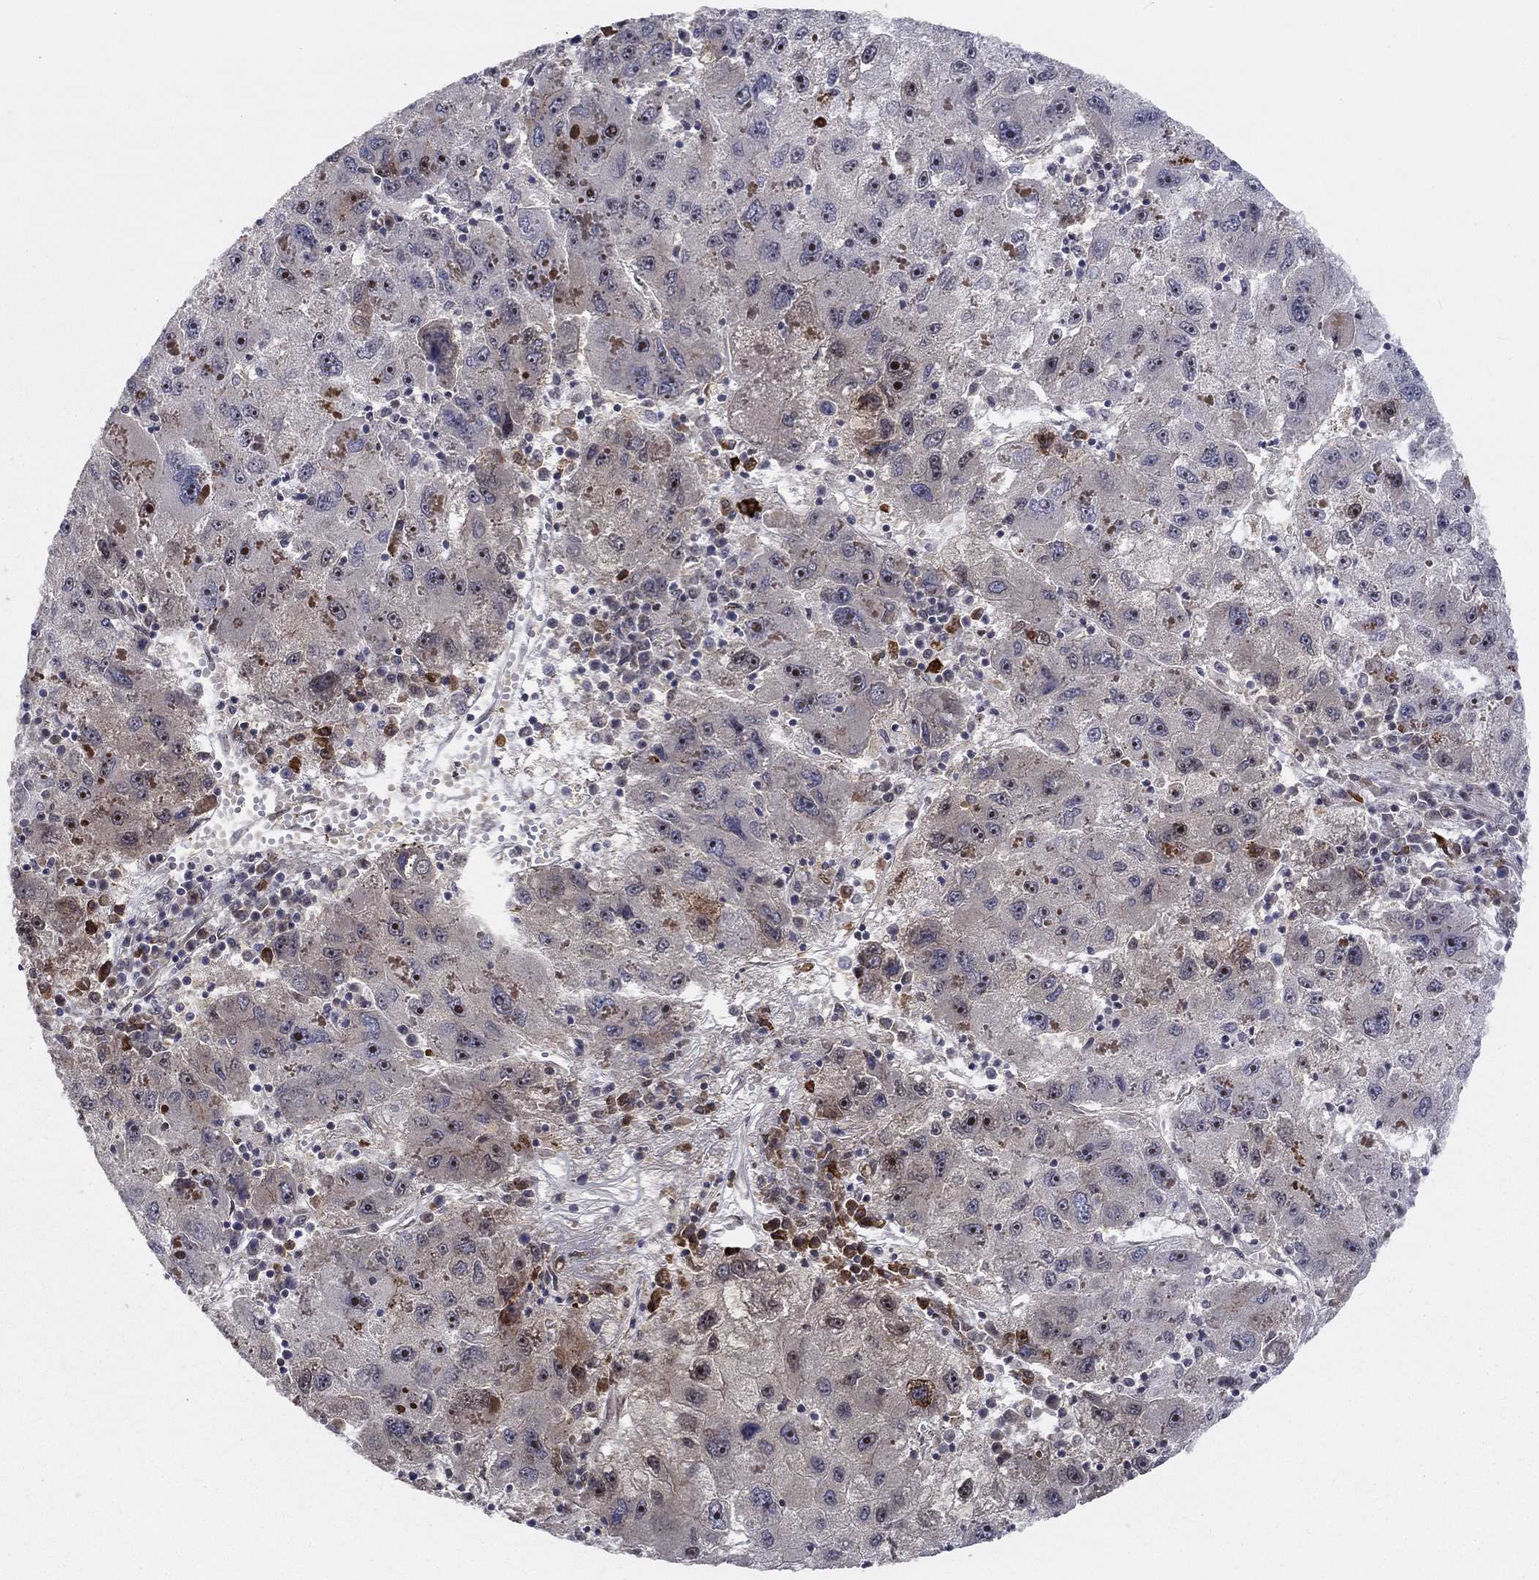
{"staining": {"intensity": "negative", "quantity": "none", "location": "none"}, "tissue": "liver cancer", "cell_type": "Tumor cells", "image_type": "cancer", "snomed": [{"axis": "morphology", "description": "Carcinoma, Hepatocellular, NOS"}, {"axis": "topography", "description": "Liver"}], "caption": "Immunohistochemical staining of hepatocellular carcinoma (liver) displays no significant expression in tumor cells. The staining is performed using DAB brown chromogen with nuclei counter-stained in using hematoxylin.", "gene": "CETN3", "patient": {"sex": "male", "age": 75}}